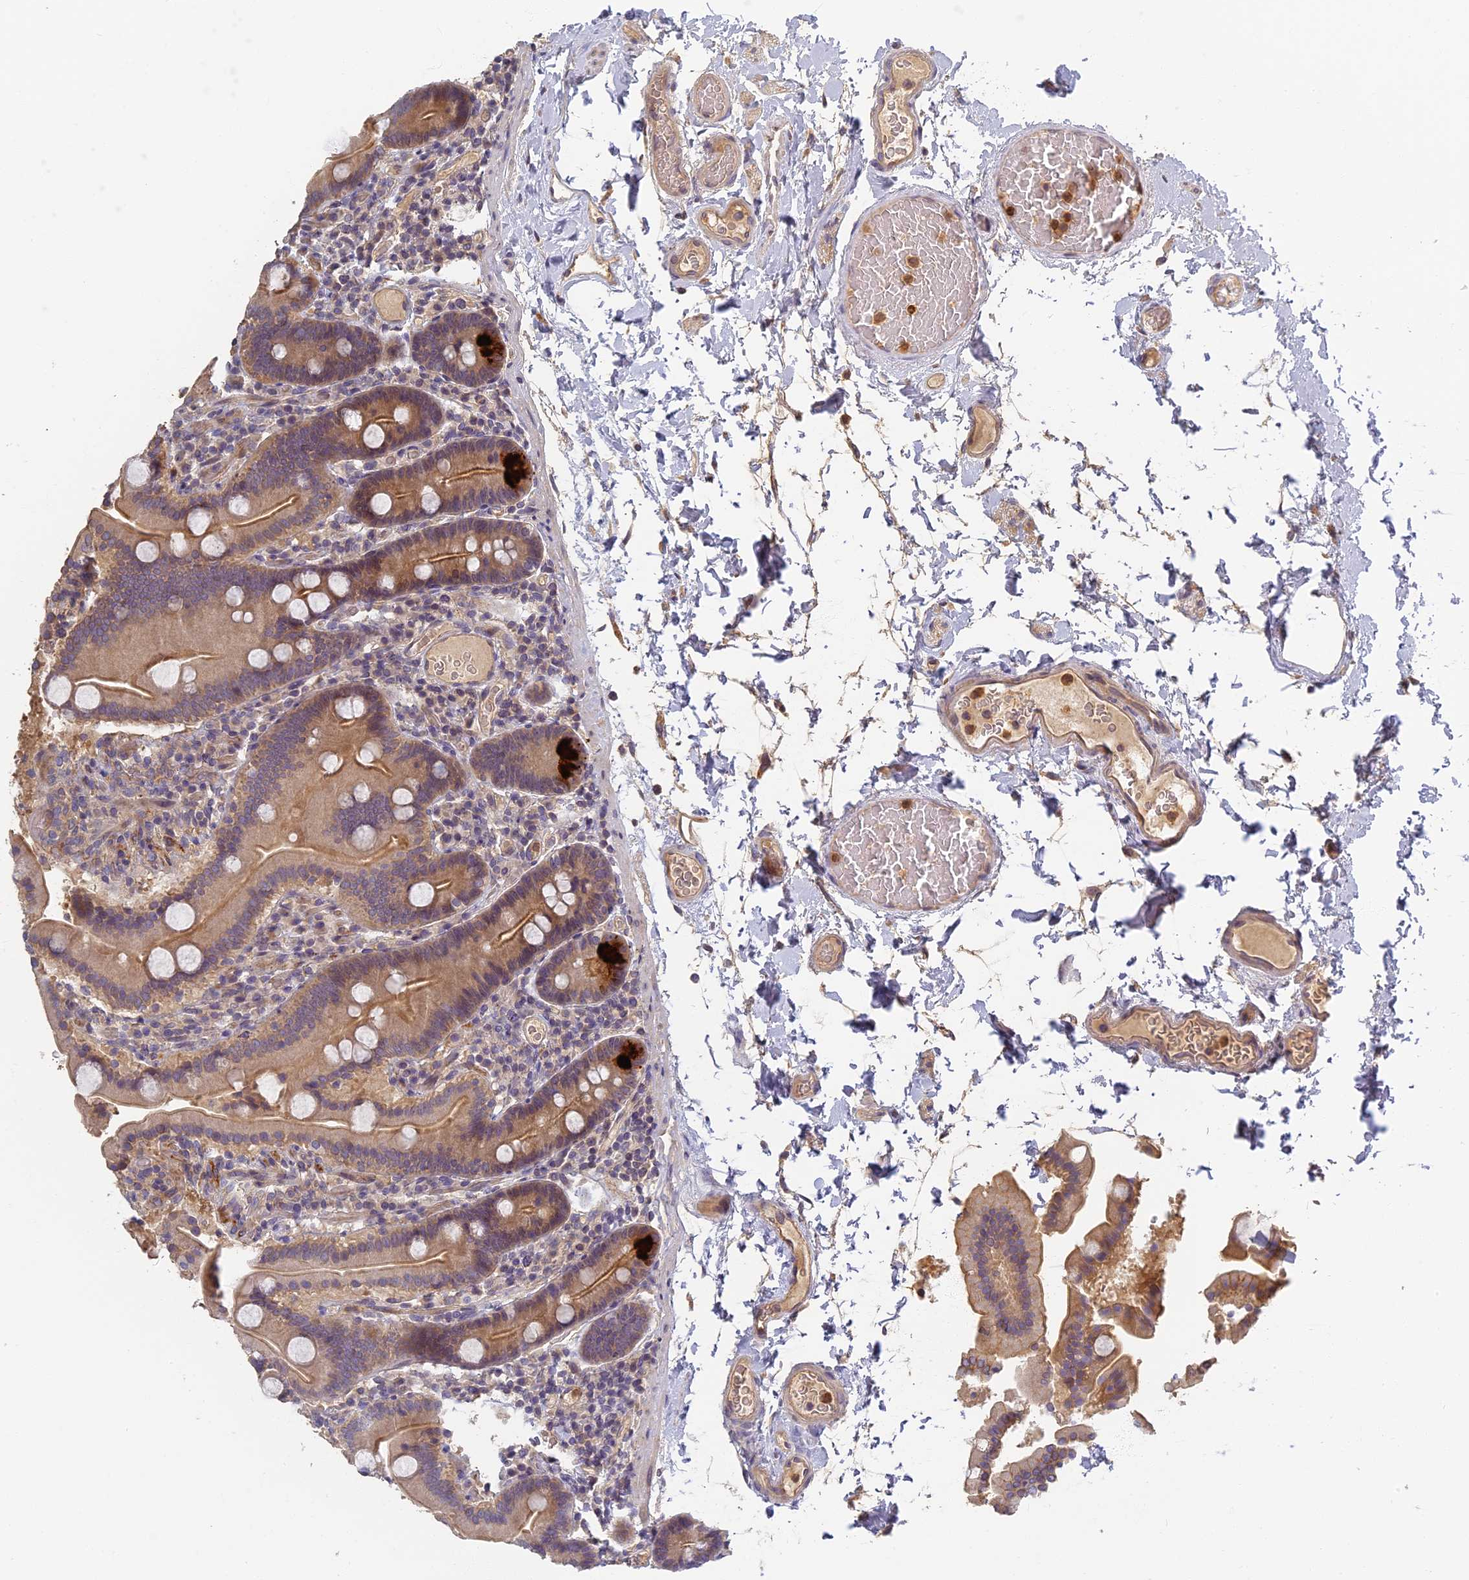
{"staining": {"intensity": "moderate", "quantity": ">75%", "location": "cytoplasmic/membranous"}, "tissue": "duodenum", "cell_type": "Glandular cells", "image_type": "normal", "snomed": [{"axis": "morphology", "description": "Normal tissue, NOS"}, {"axis": "topography", "description": "Duodenum"}], "caption": "Immunohistochemical staining of normal duodenum reveals moderate cytoplasmic/membranous protein expression in approximately >75% of glandular cells. Using DAB (3,3'-diaminobenzidine) (brown) and hematoxylin (blue) stains, captured at high magnification using brightfield microscopy.", "gene": "AP4E1", "patient": {"sex": "male", "age": 55}}